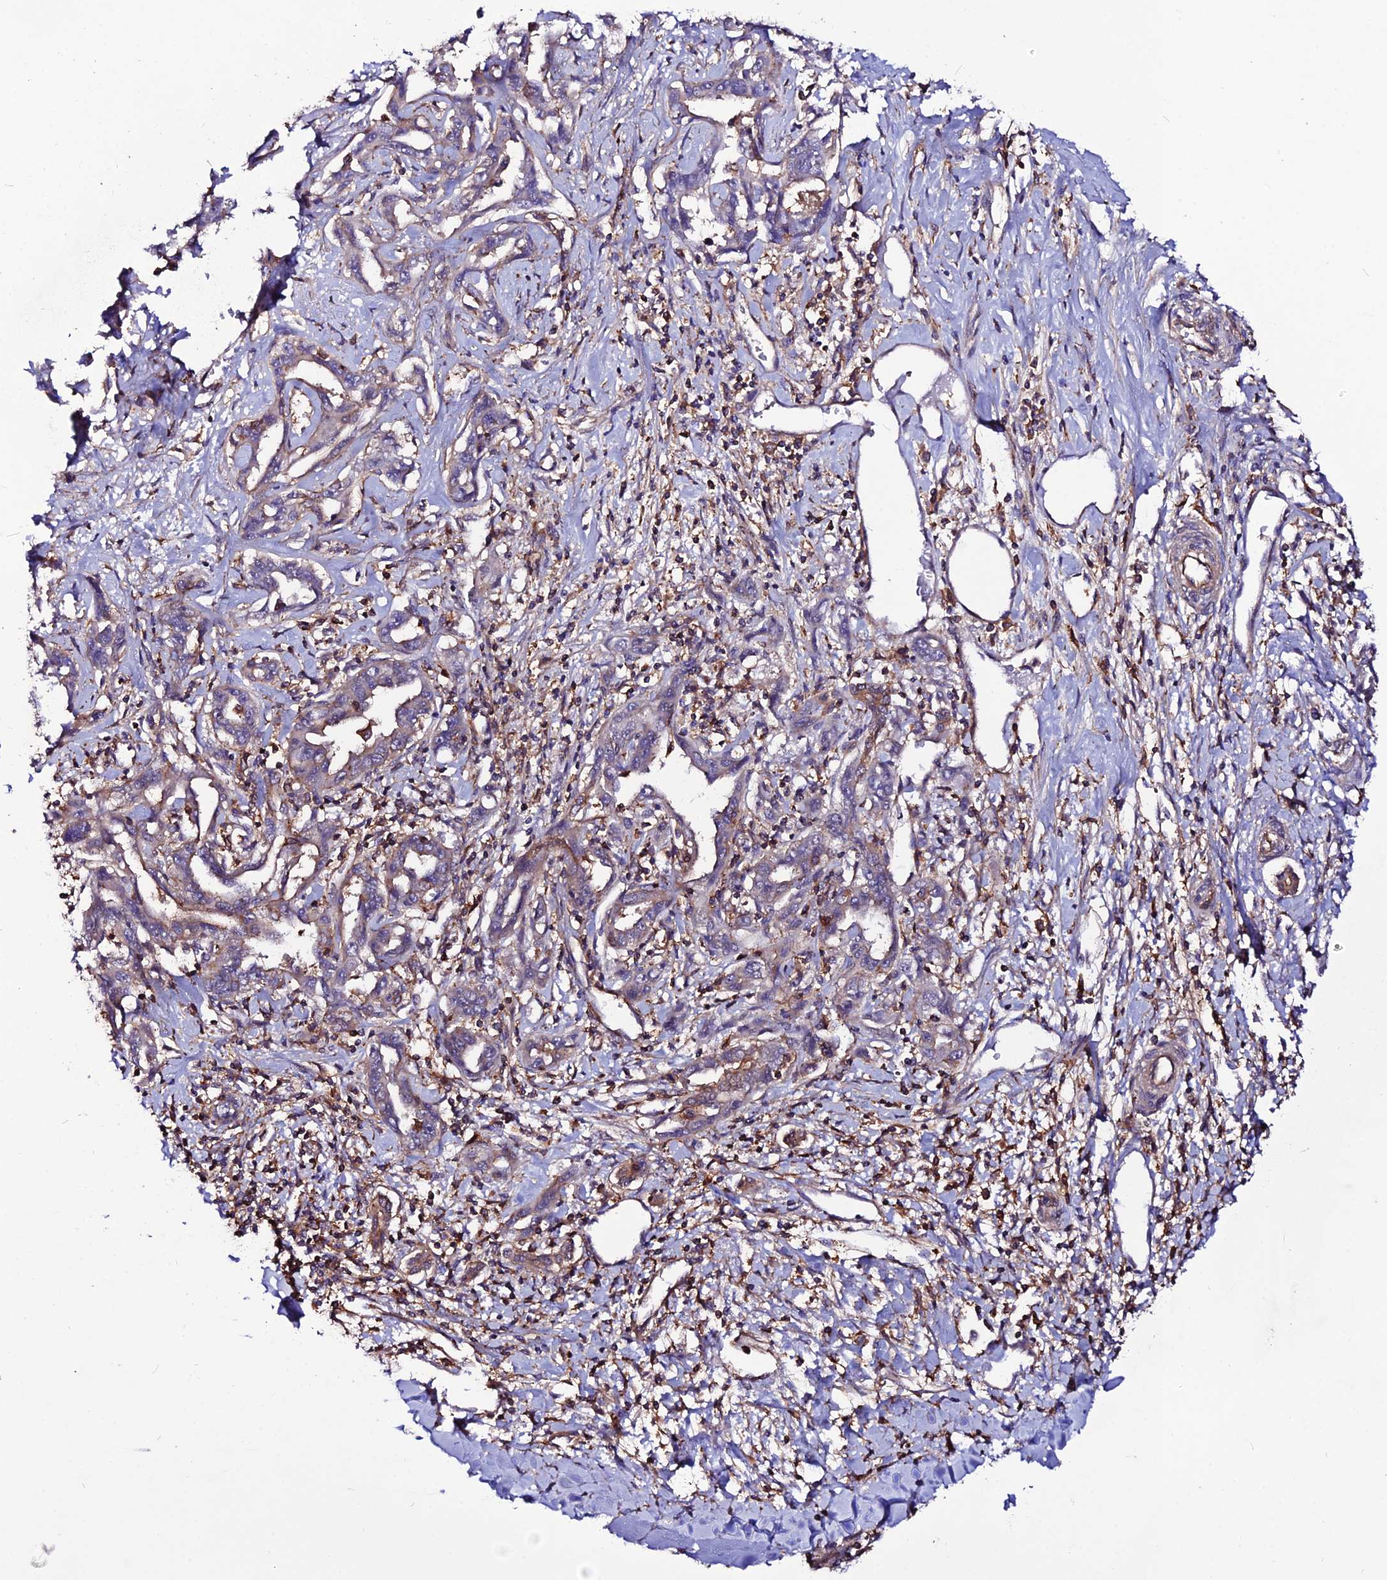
{"staining": {"intensity": "moderate", "quantity": "<25%", "location": "cytoplasmic/membranous"}, "tissue": "liver cancer", "cell_type": "Tumor cells", "image_type": "cancer", "snomed": [{"axis": "morphology", "description": "Cholangiocarcinoma"}, {"axis": "topography", "description": "Liver"}], "caption": "A micrograph of human liver cancer (cholangiocarcinoma) stained for a protein reveals moderate cytoplasmic/membranous brown staining in tumor cells.", "gene": "USP17L15", "patient": {"sex": "male", "age": 59}}